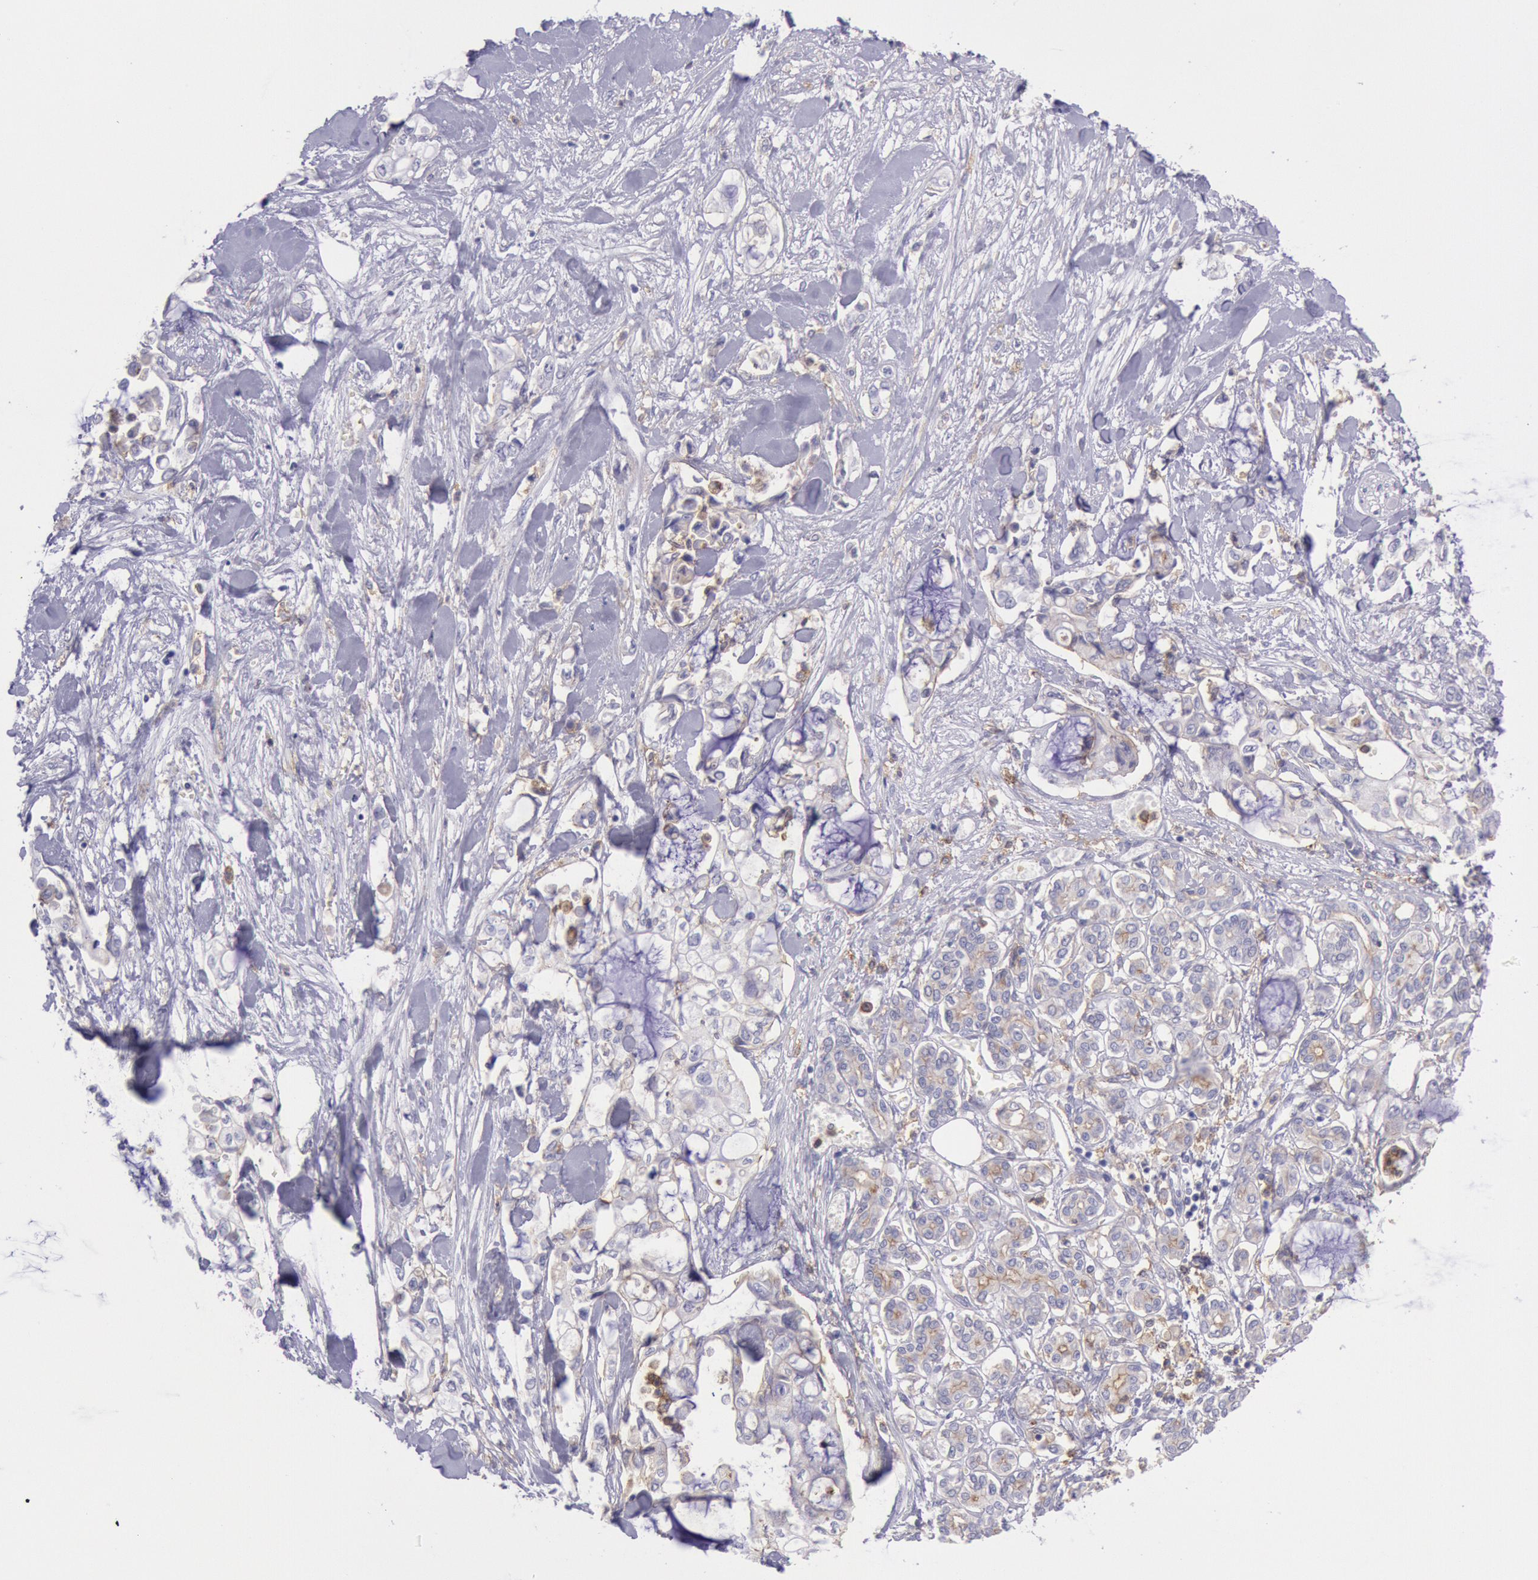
{"staining": {"intensity": "negative", "quantity": "none", "location": "none"}, "tissue": "pancreatic cancer", "cell_type": "Tumor cells", "image_type": "cancer", "snomed": [{"axis": "morphology", "description": "Adenocarcinoma, NOS"}, {"axis": "topography", "description": "Pancreas"}], "caption": "Tumor cells show no significant expression in adenocarcinoma (pancreatic).", "gene": "LYN", "patient": {"sex": "female", "age": 70}}